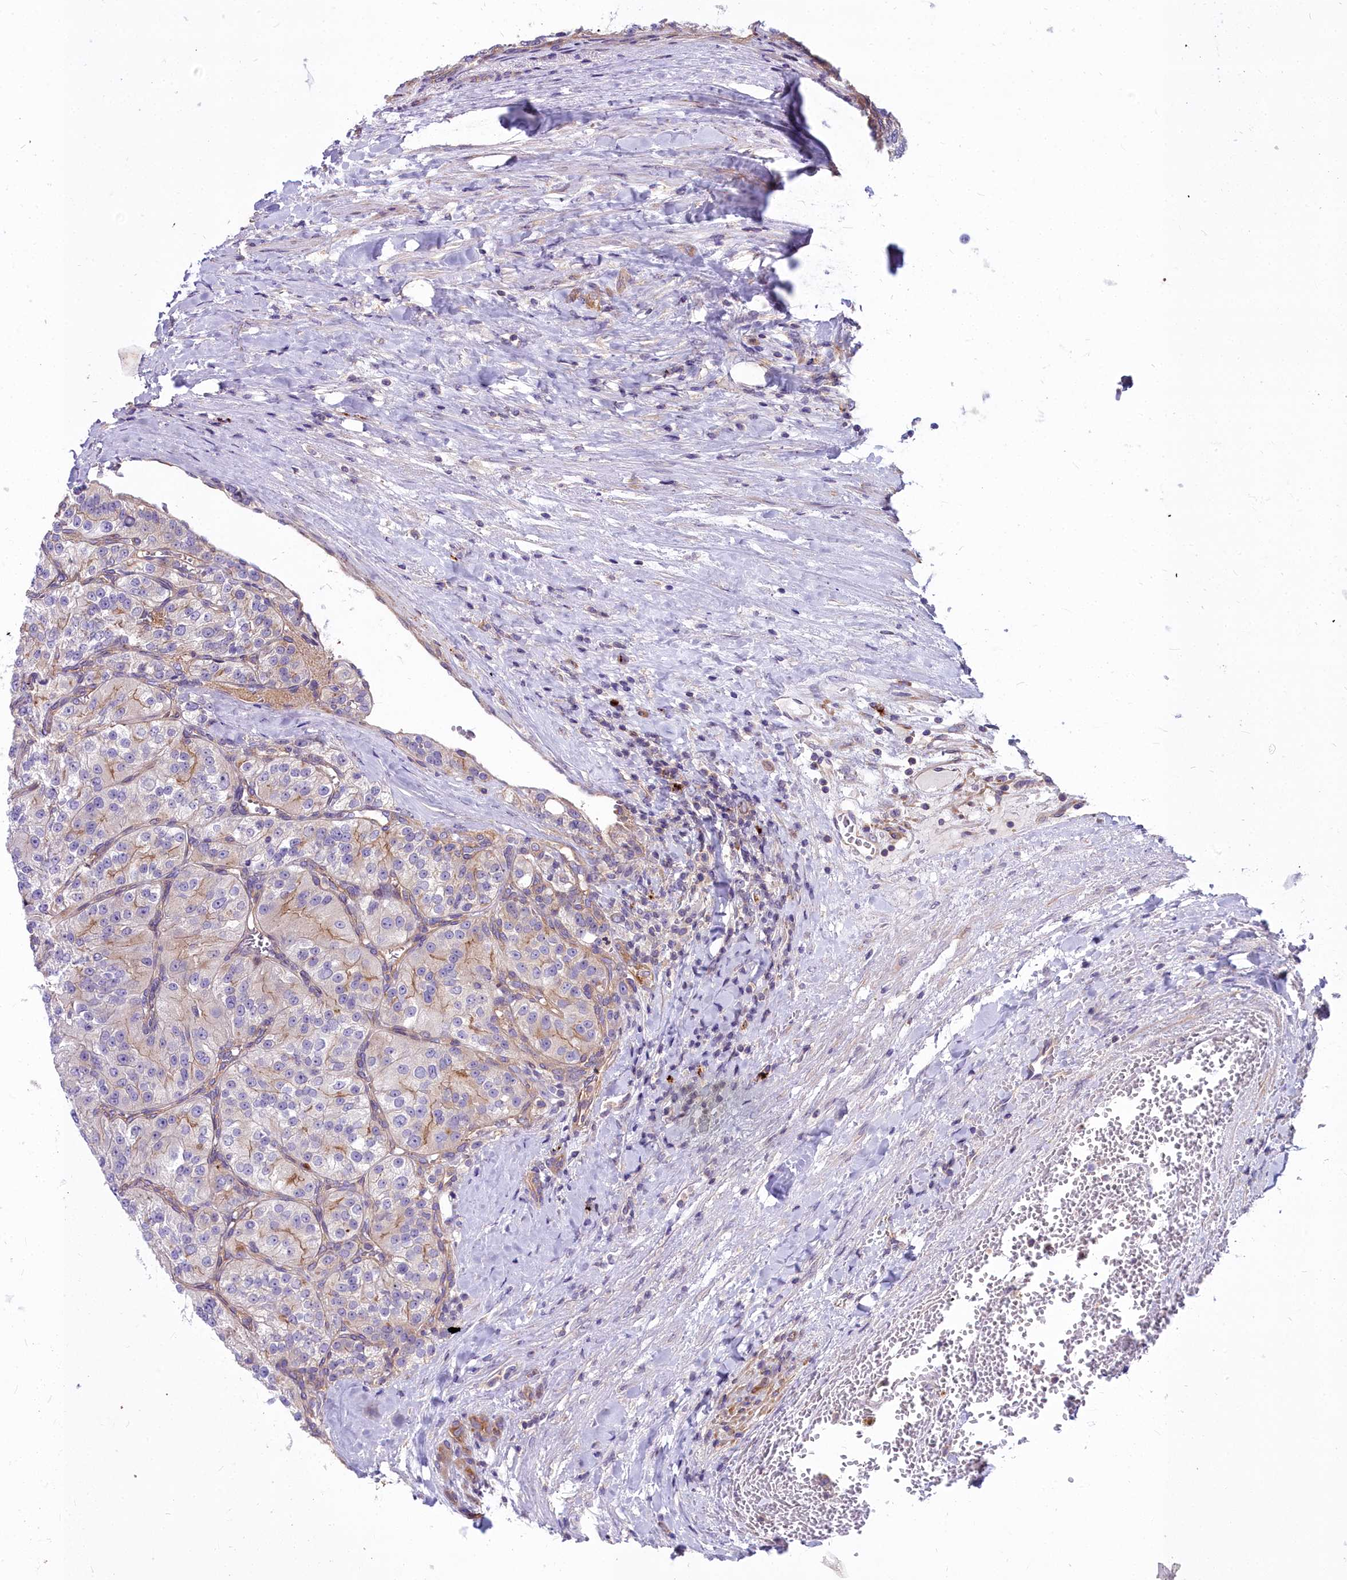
{"staining": {"intensity": "moderate", "quantity": "<25%", "location": "cytoplasmic/membranous"}, "tissue": "renal cancer", "cell_type": "Tumor cells", "image_type": "cancer", "snomed": [{"axis": "morphology", "description": "Adenocarcinoma, NOS"}, {"axis": "topography", "description": "Kidney"}], "caption": "Adenocarcinoma (renal) stained with DAB IHC shows low levels of moderate cytoplasmic/membranous positivity in about <25% of tumor cells. Using DAB (brown) and hematoxylin (blue) stains, captured at high magnification using brightfield microscopy.", "gene": "HLA-DOA", "patient": {"sex": "female", "age": 63}}